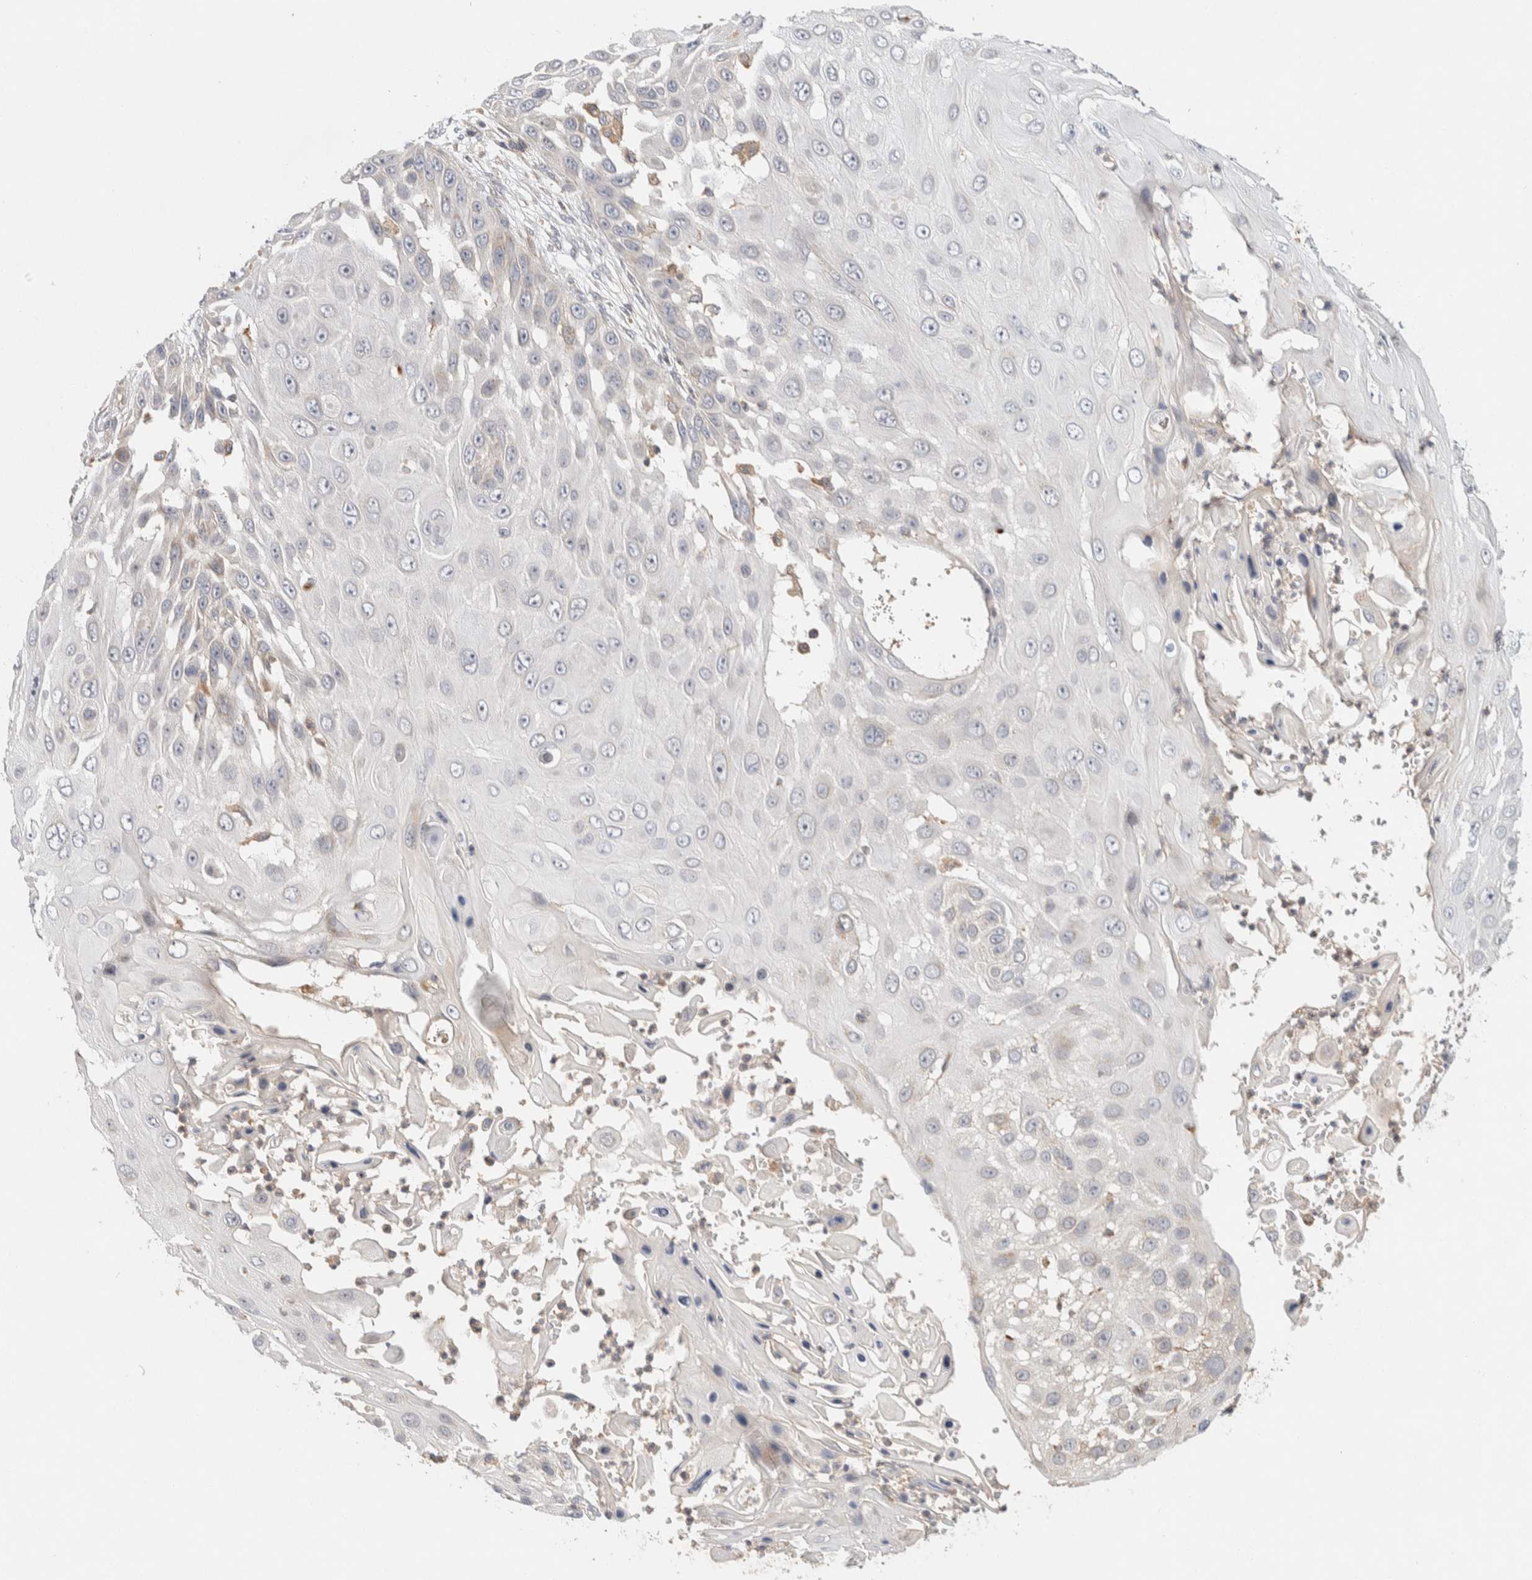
{"staining": {"intensity": "weak", "quantity": "<25%", "location": "cytoplasmic/membranous"}, "tissue": "skin cancer", "cell_type": "Tumor cells", "image_type": "cancer", "snomed": [{"axis": "morphology", "description": "Squamous cell carcinoma, NOS"}, {"axis": "topography", "description": "Skin"}], "caption": "The immunohistochemistry (IHC) photomicrograph has no significant staining in tumor cells of skin cancer (squamous cell carcinoma) tissue.", "gene": "KIF9", "patient": {"sex": "female", "age": 44}}